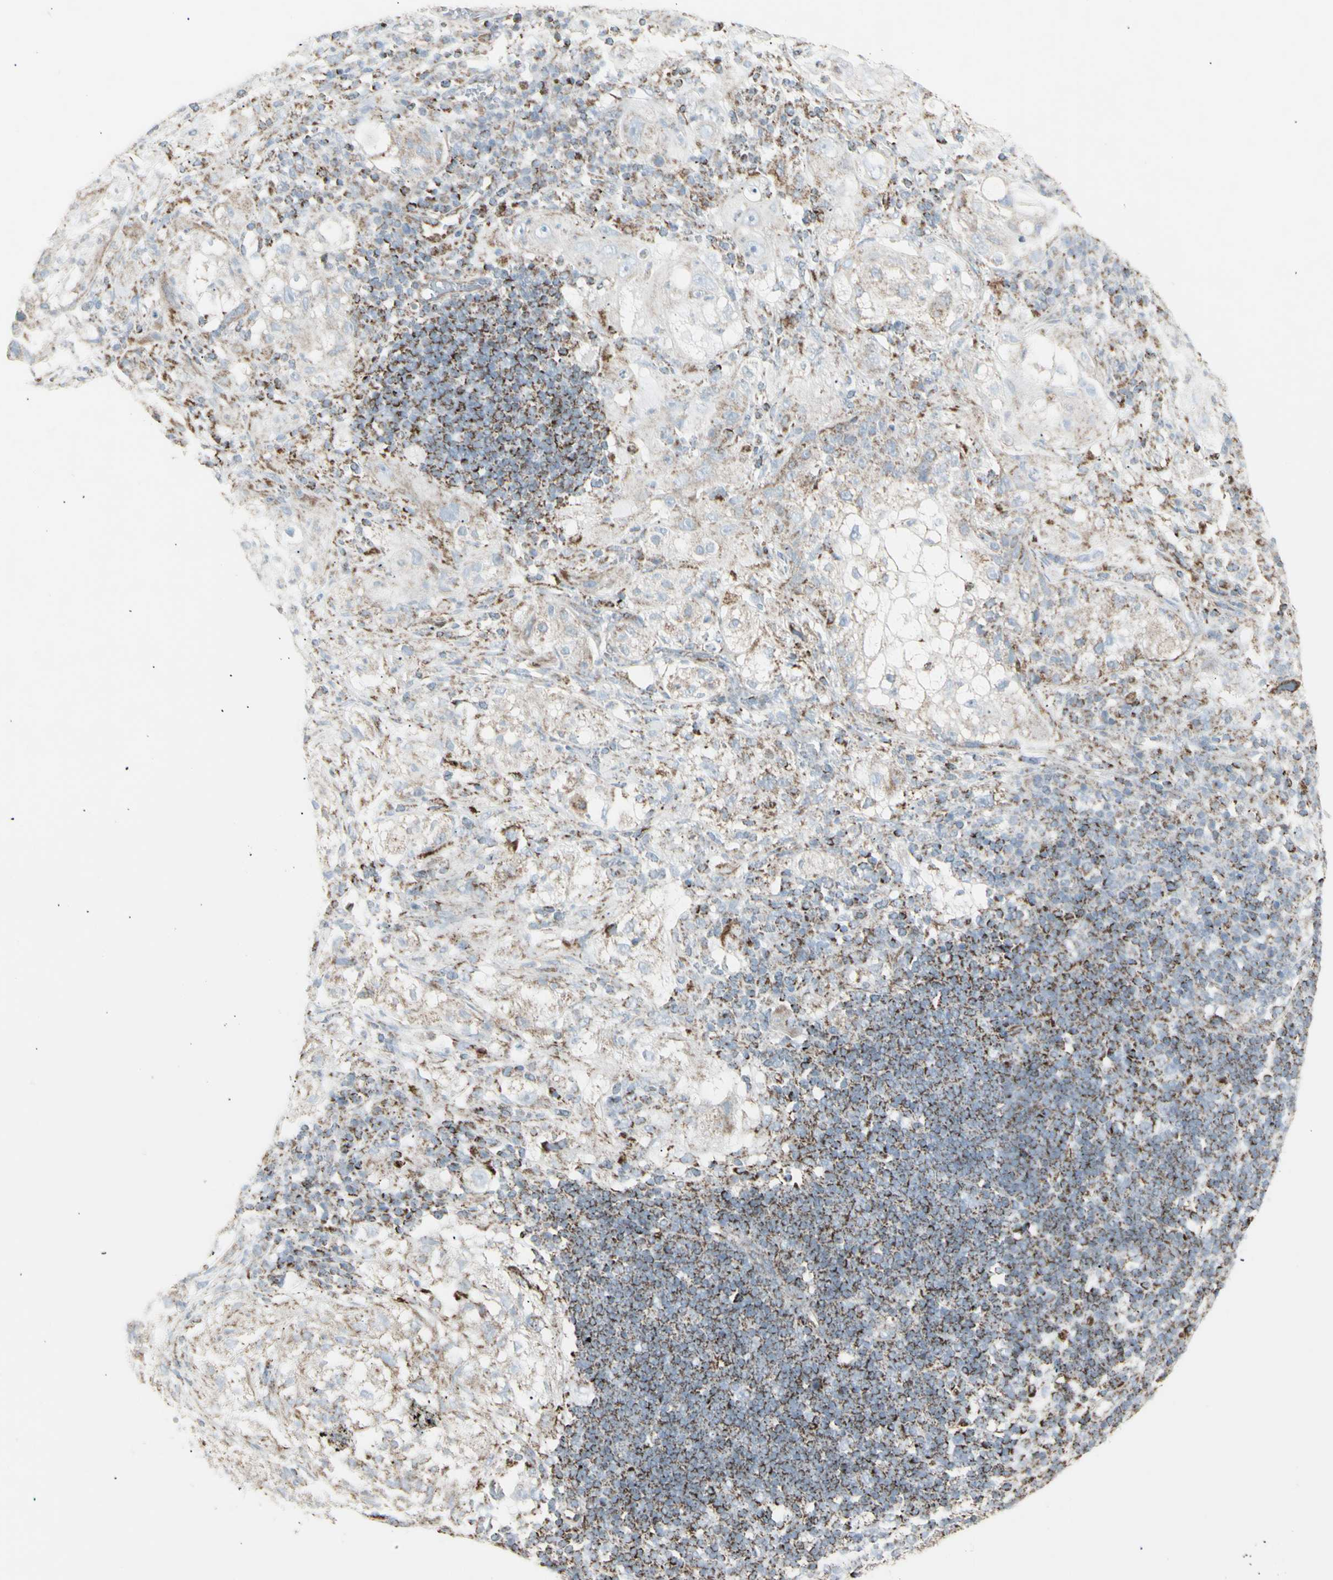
{"staining": {"intensity": "weak", "quantity": "25%-75%", "location": "cytoplasmic/membranous"}, "tissue": "lung cancer", "cell_type": "Tumor cells", "image_type": "cancer", "snomed": [{"axis": "morphology", "description": "Inflammation, NOS"}, {"axis": "morphology", "description": "Squamous cell carcinoma, NOS"}, {"axis": "topography", "description": "Lymph node"}, {"axis": "topography", "description": "Soft tissue"}, {"axis": "topography", "description": "Lung"}], "caption": "An image of squamous cell carcinoma (lung) stained for a protein demonstrates weak cytoplasmic/membranous brown staining in tumor cells.", "gene": "PLGRKT", "patient": {"sex": "male", "age": 66}}